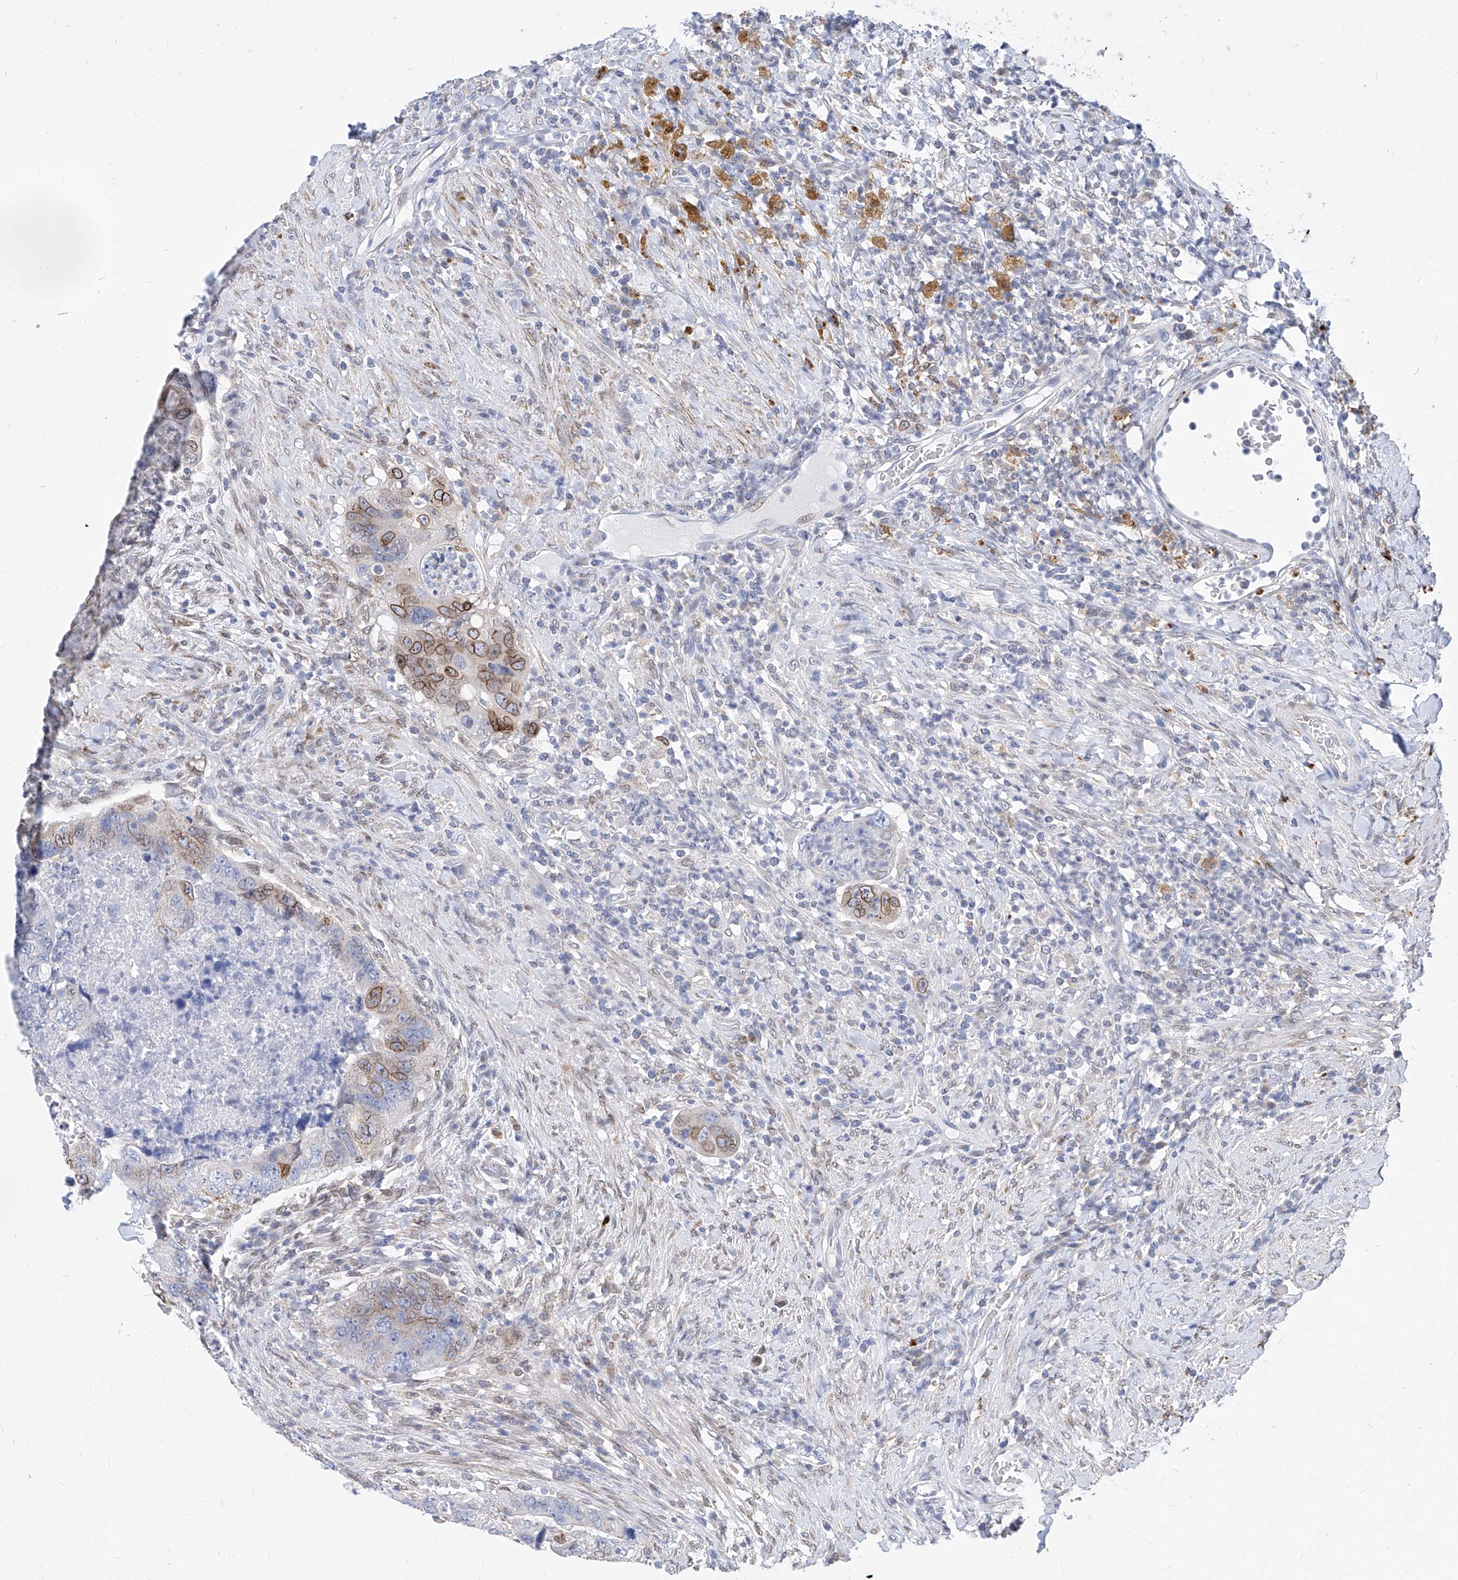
{"staining": {"intensity": "moderate", "quantity": "25%-75%", "location": "cytoplasmic/membranous,nuclear"}, "tissue": "colorectal cancer", "cell_type": "Tumor cells", "image_type": "cancer", "snomed": [{"axis": "morphology", "description": "Adenocarcinoma, NOS"}, {"axis": "topography", "description": "Rectum"}], "caption": "Colorectal cancer tissue demonstrates moderate cytoplasmic/membranous and nuclear positivity in about 25%-75% of tumor cells Nuclei are stained in blue.", "gene": "MX2", "patient": {"sex": "male", "age": 59}}